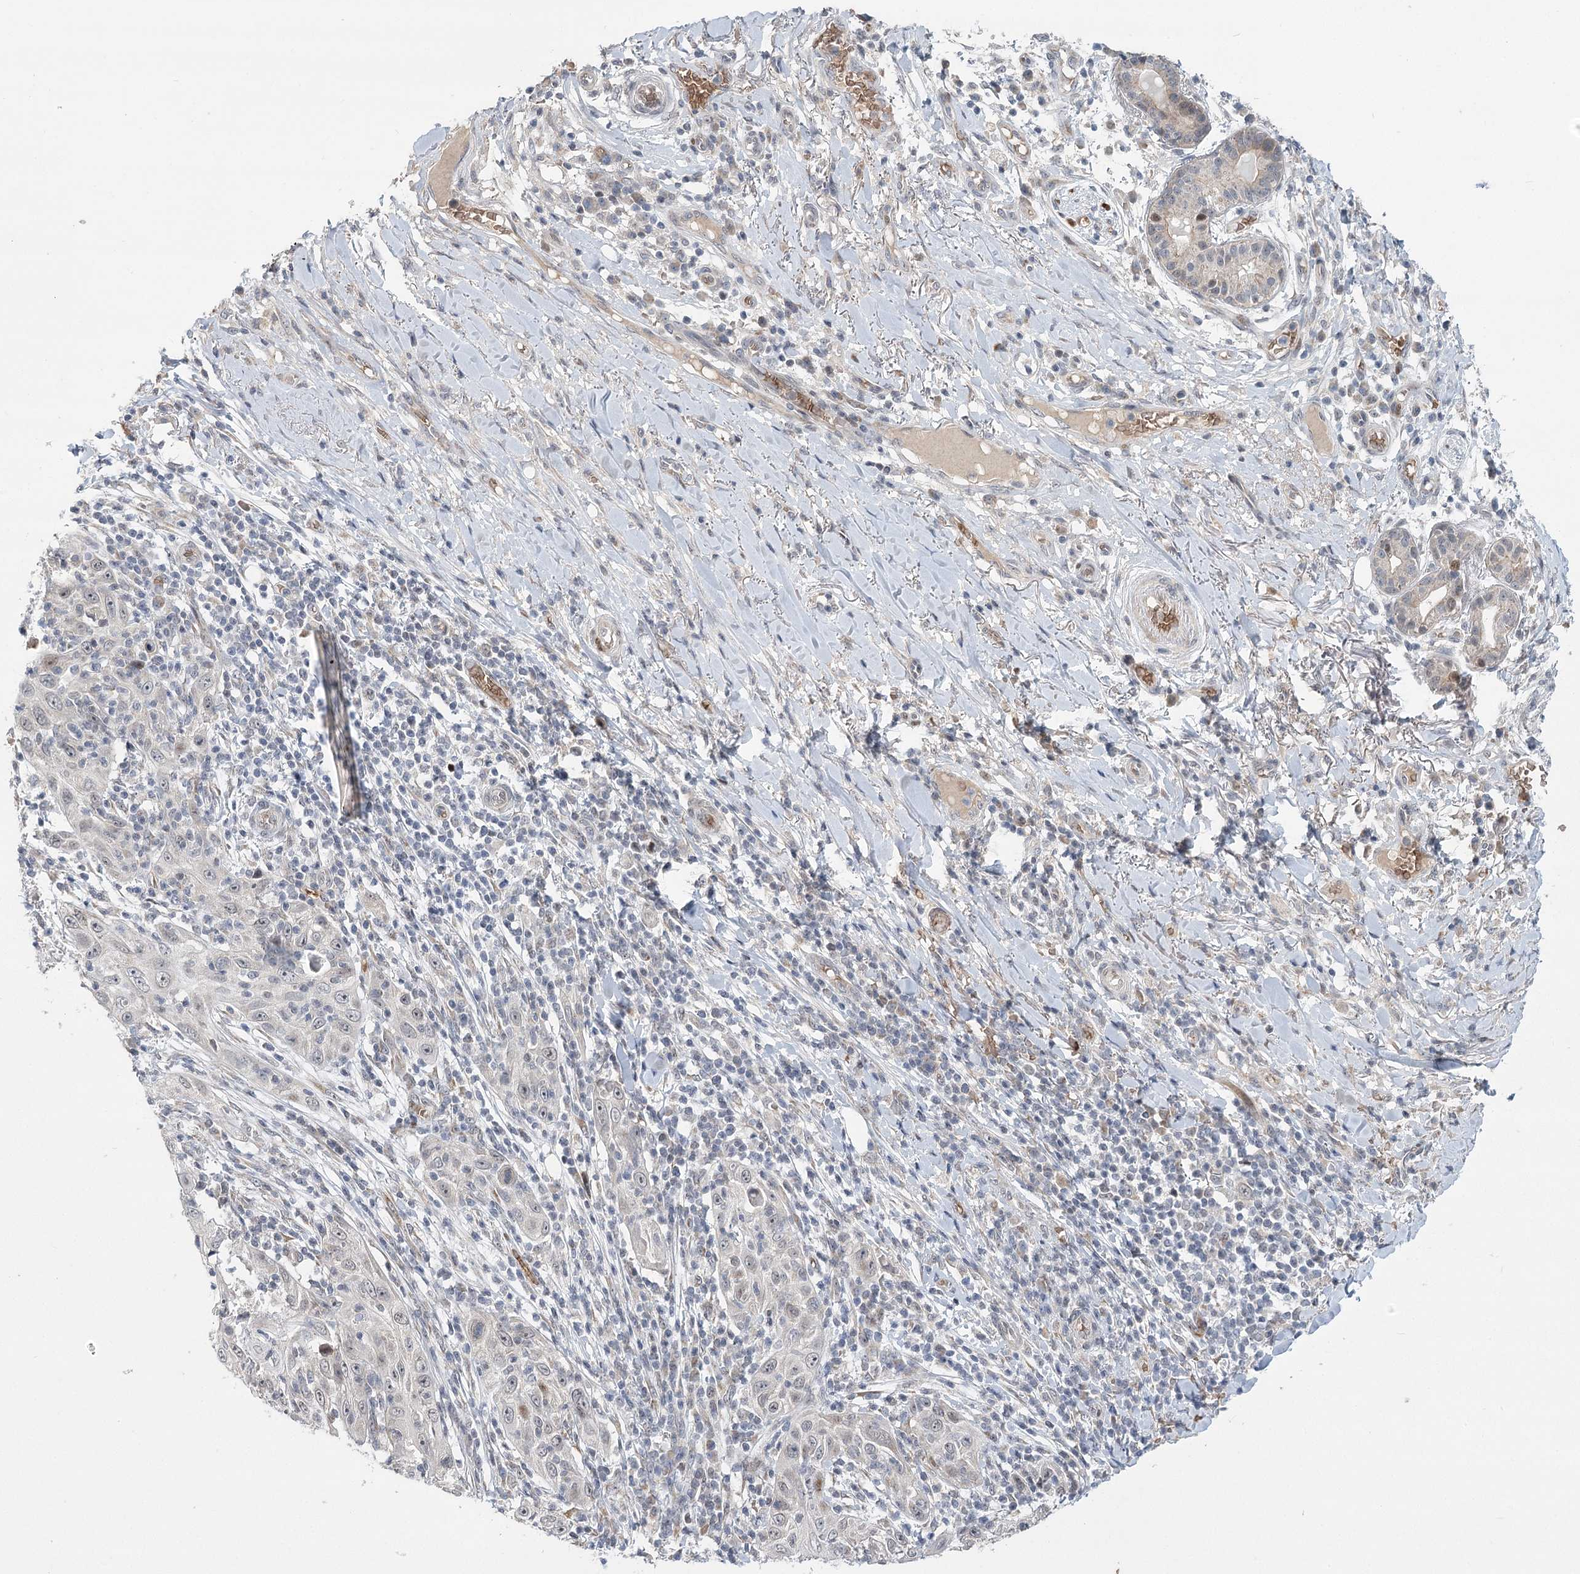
{"staining": {"intensity": "negative", "quantity": "none", "location": "none"}, "tissue": "skin cancer", "cell_type": "Tumor cells", "image_type": "cancer", "snomed": [{"axis": "morphology", "description": "Squamous cell carcinoma, NOS"}, {"axis": "topography", "description": "Skin"}], "caption": "The immunohistochemistry photomicrograph has no significant expression in tumor cells of skin cancer (squamous cell carcinoma) tissue.", "gene": "NSMCE4A", "patient": {"sex": "female", "age": 88}}